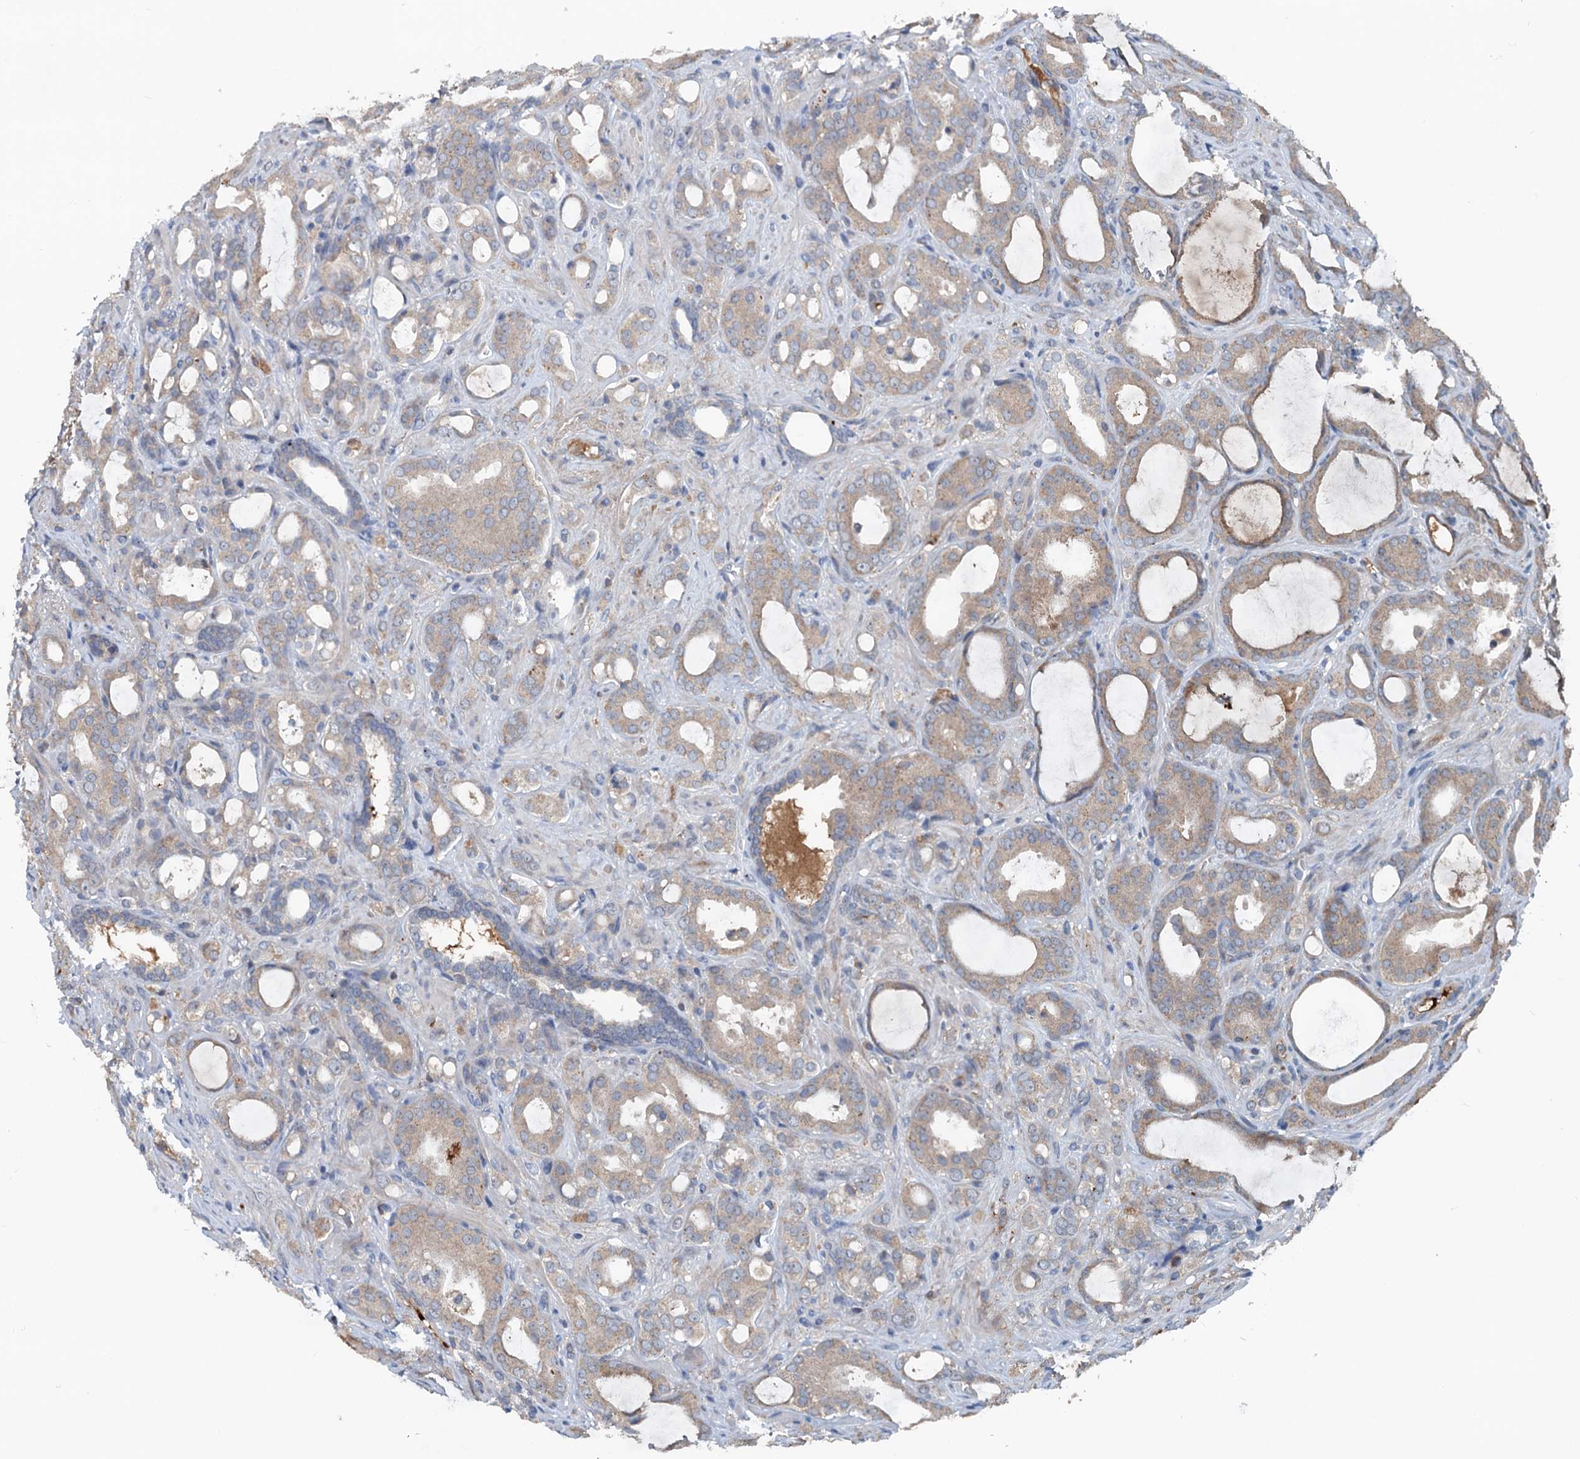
{"staining": {"intensity": "moderate", "quantity": ">75%", "location": "cytoplasmic/membranous"}, "tissue": "prostate cancer", "cell_type": "Tumor cells", "image_type": "cancer", "snomed": [{"axis": "morphology", "description": "Adenocarcinoma, High grade"}, {"axis": "topography", "description": "Prostate"}], "caption": "Prostate cancer stained for a protein displays moderate cytoplasmic/membranous positivity in tumor cells.", "gene": "TEDC1", "patient": {"sex": "male", "age": 72}}